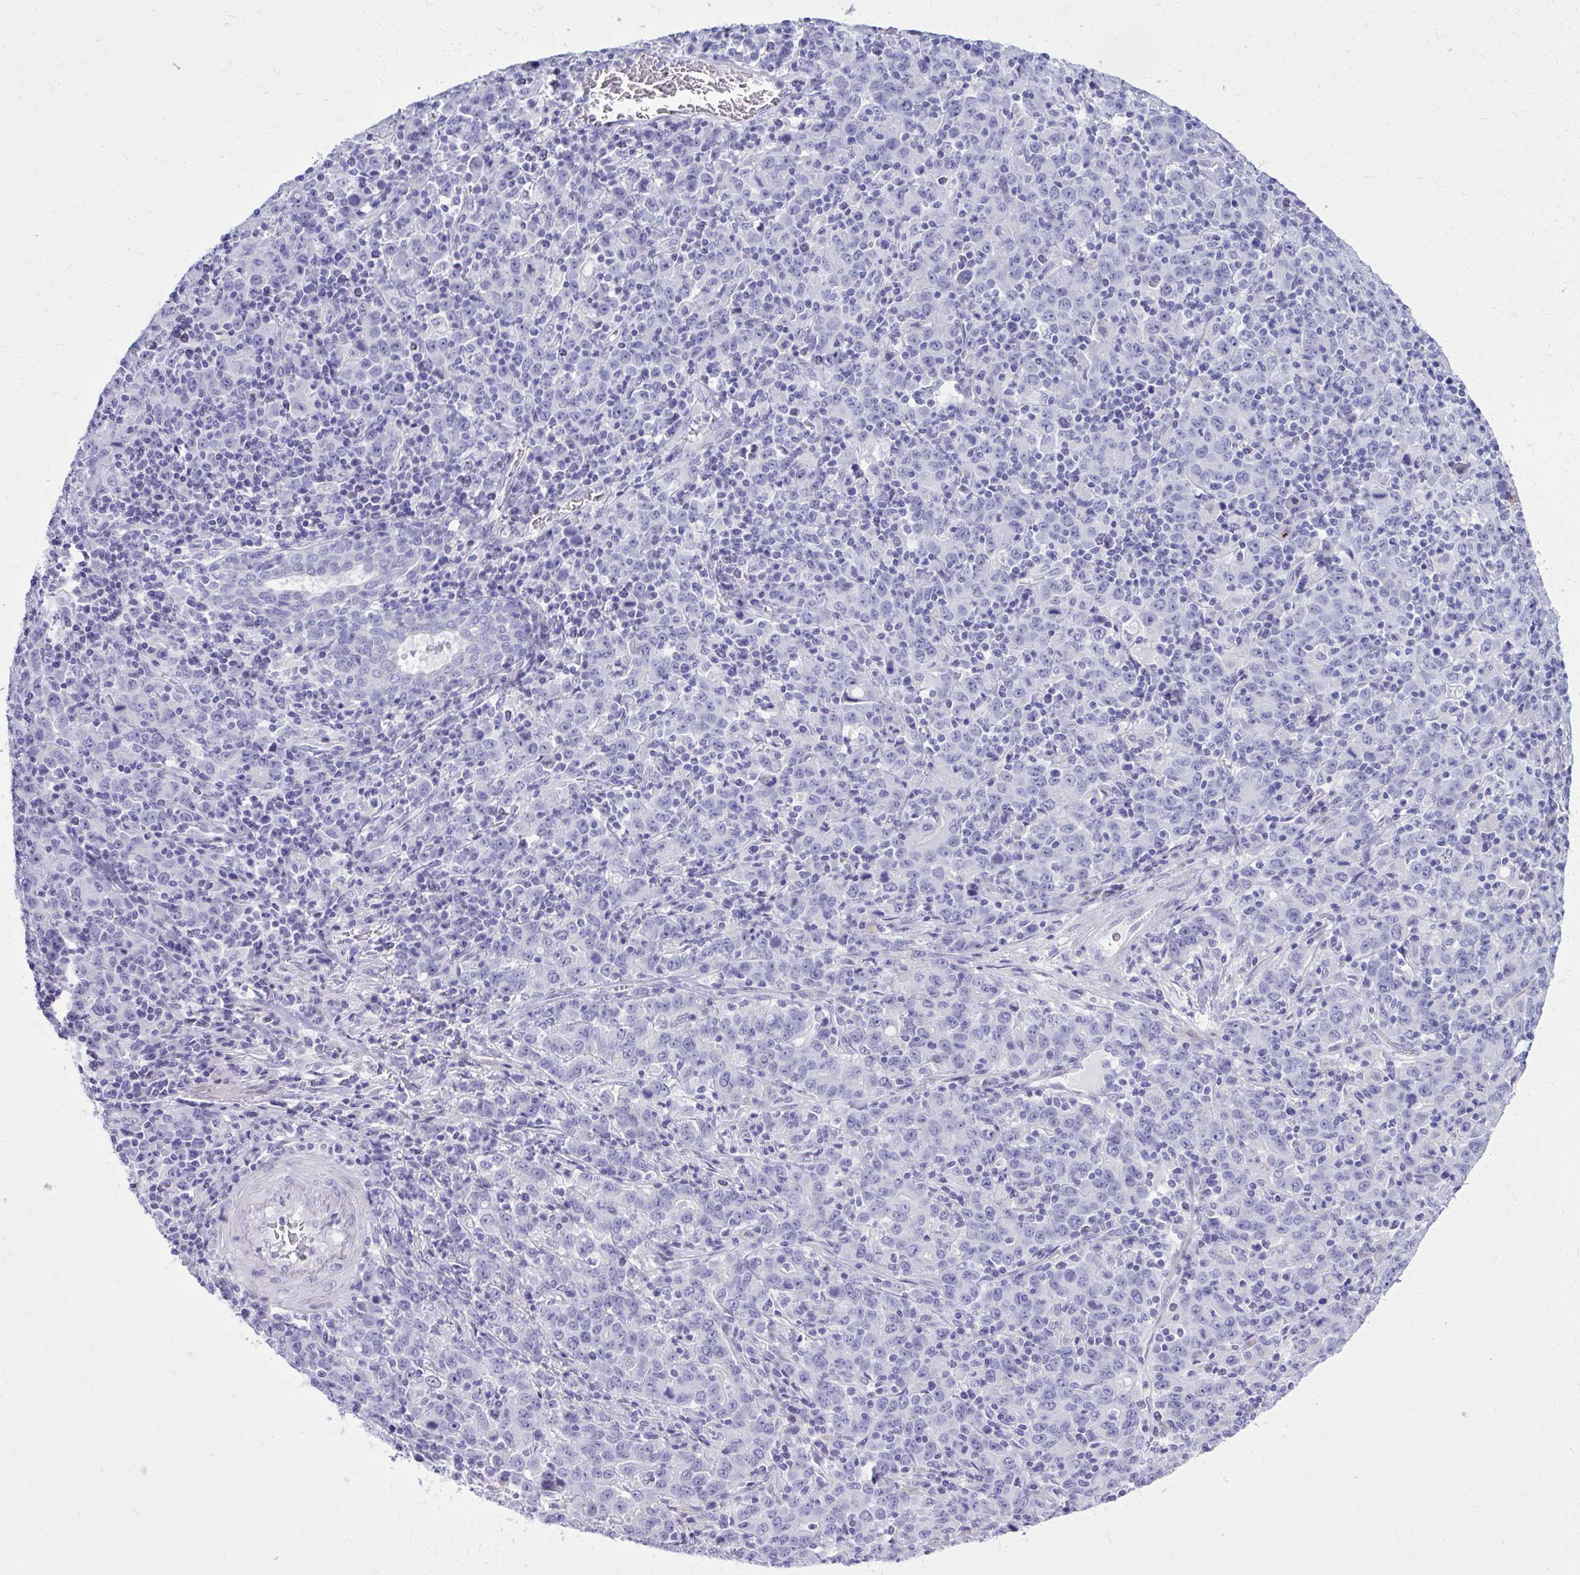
{"staining": {"intensity": "negative", "quantity": "none", "location": "none"}, "tissue": "stomach cancer", "cell_type": "Tumor cells", "image_type": "cancer", "snomed": [{"axis": "morphology", "description": "Adenocarcinoma, NOS"}, {"axis": "topography", "description": "Stomach, upper"}], "caption": "A high-resolution photomicrograph shows immunohistochemistry staining of adenocarcinoma (stomach), which displays no significant positivity in tumor cells.", "gene": "BCL6B", "patient": {"sex": "male", "age": 69}}